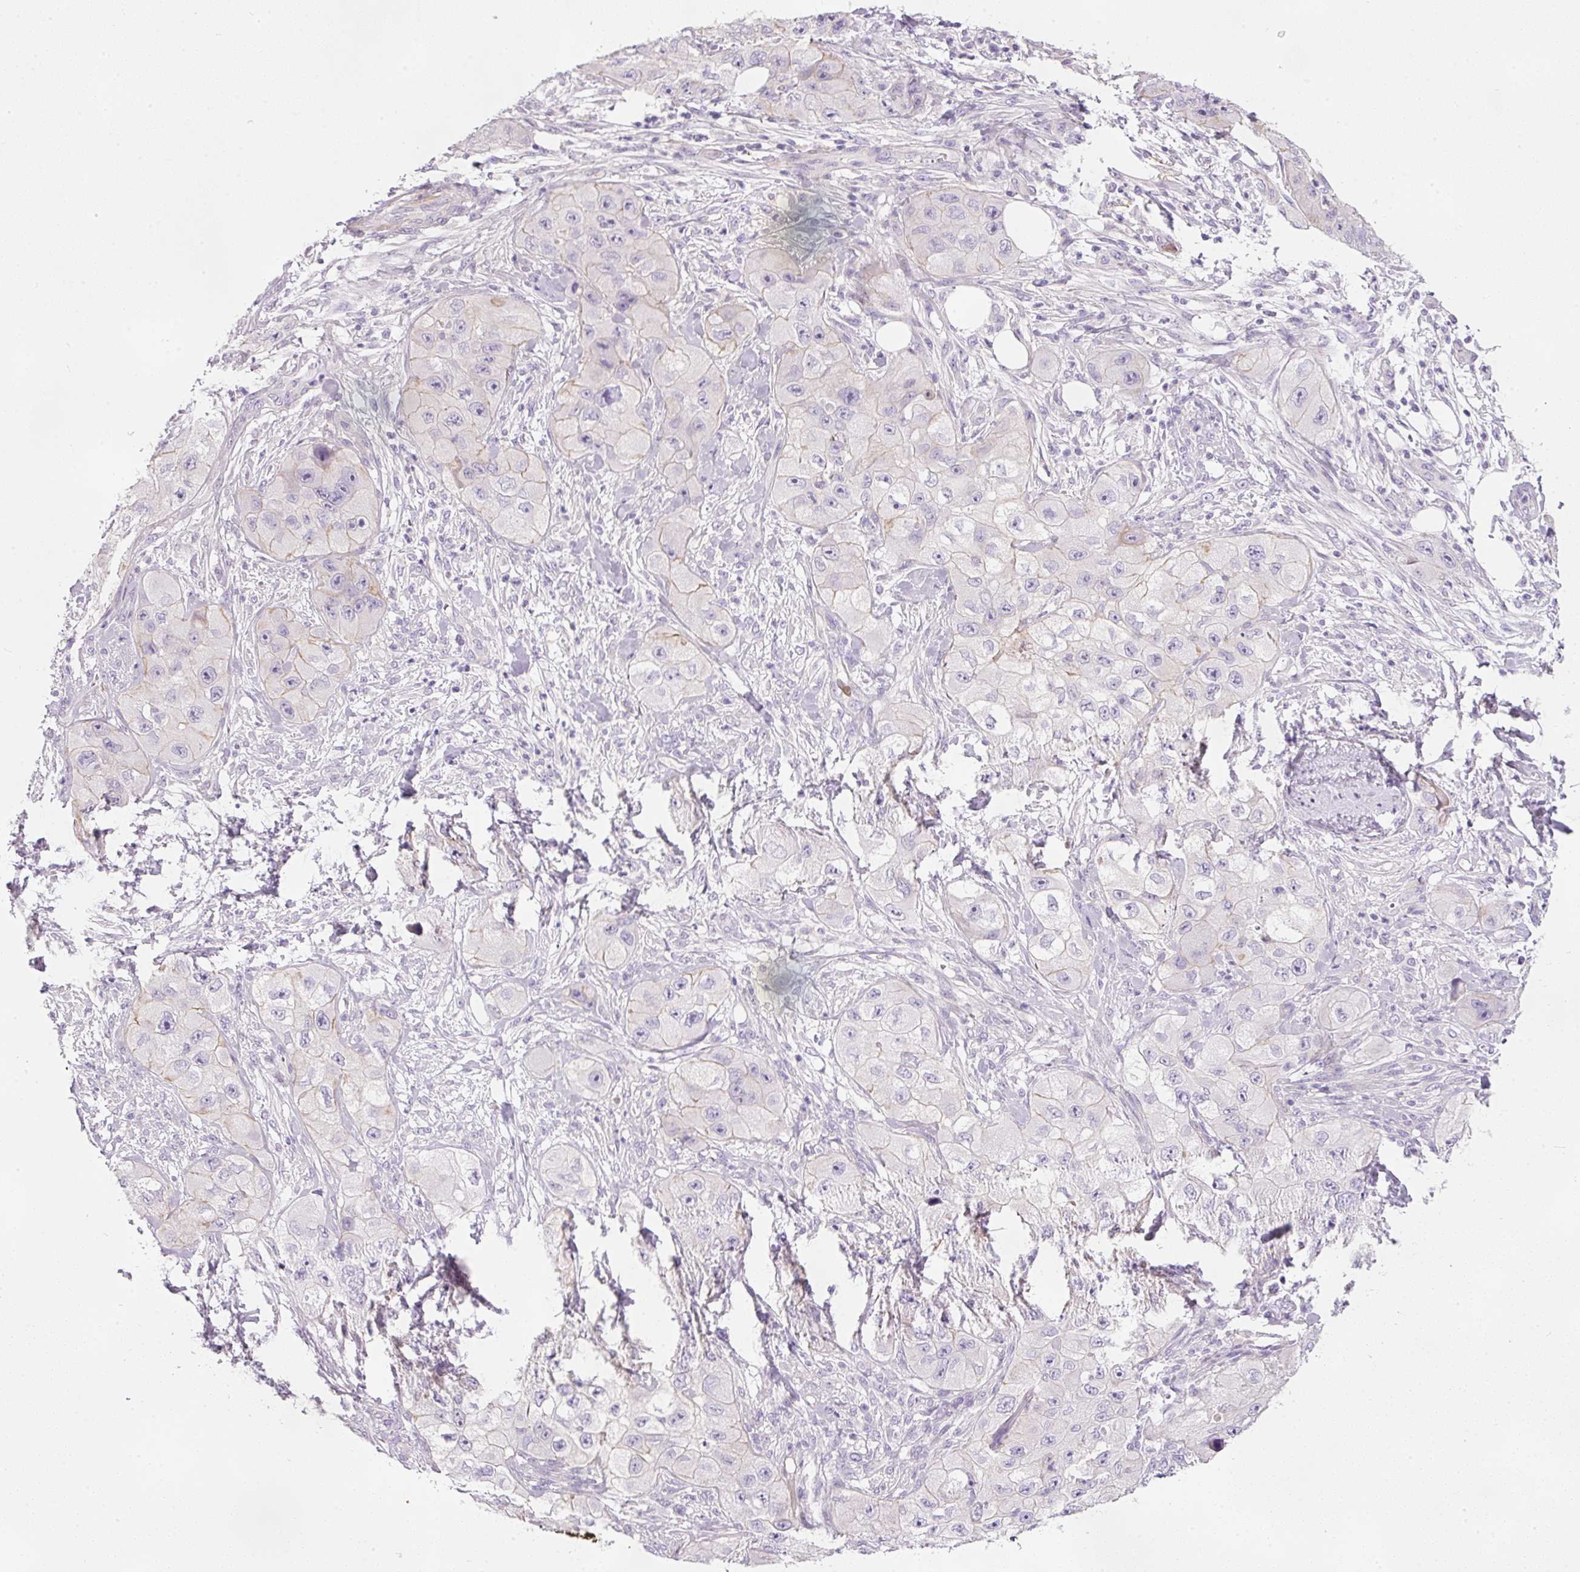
{"staining": {"intensity": "negative", "quantity": "none", "location": "none"}, "tissue": "skin cancer", "cell_type": "Tumor cells", "image_type": "cancer", "snomed": [{"axis": "morphology", "description": "Squamous cell carcinoma, NOS"}, {"axis": "topography", "description": "Skin"}, {"axis": "topography", "description": "Subcutis"}], "caption": "This image is of skin cancer (squamous cell carcinoma) stained with immunohistochemistry (IHC) to label a protein in brown with the nuclei are counter-stained blue. There is no expression in tumor cells.", "gene": "KPNA5", "patient": {"sex": "male", "age": 73}}